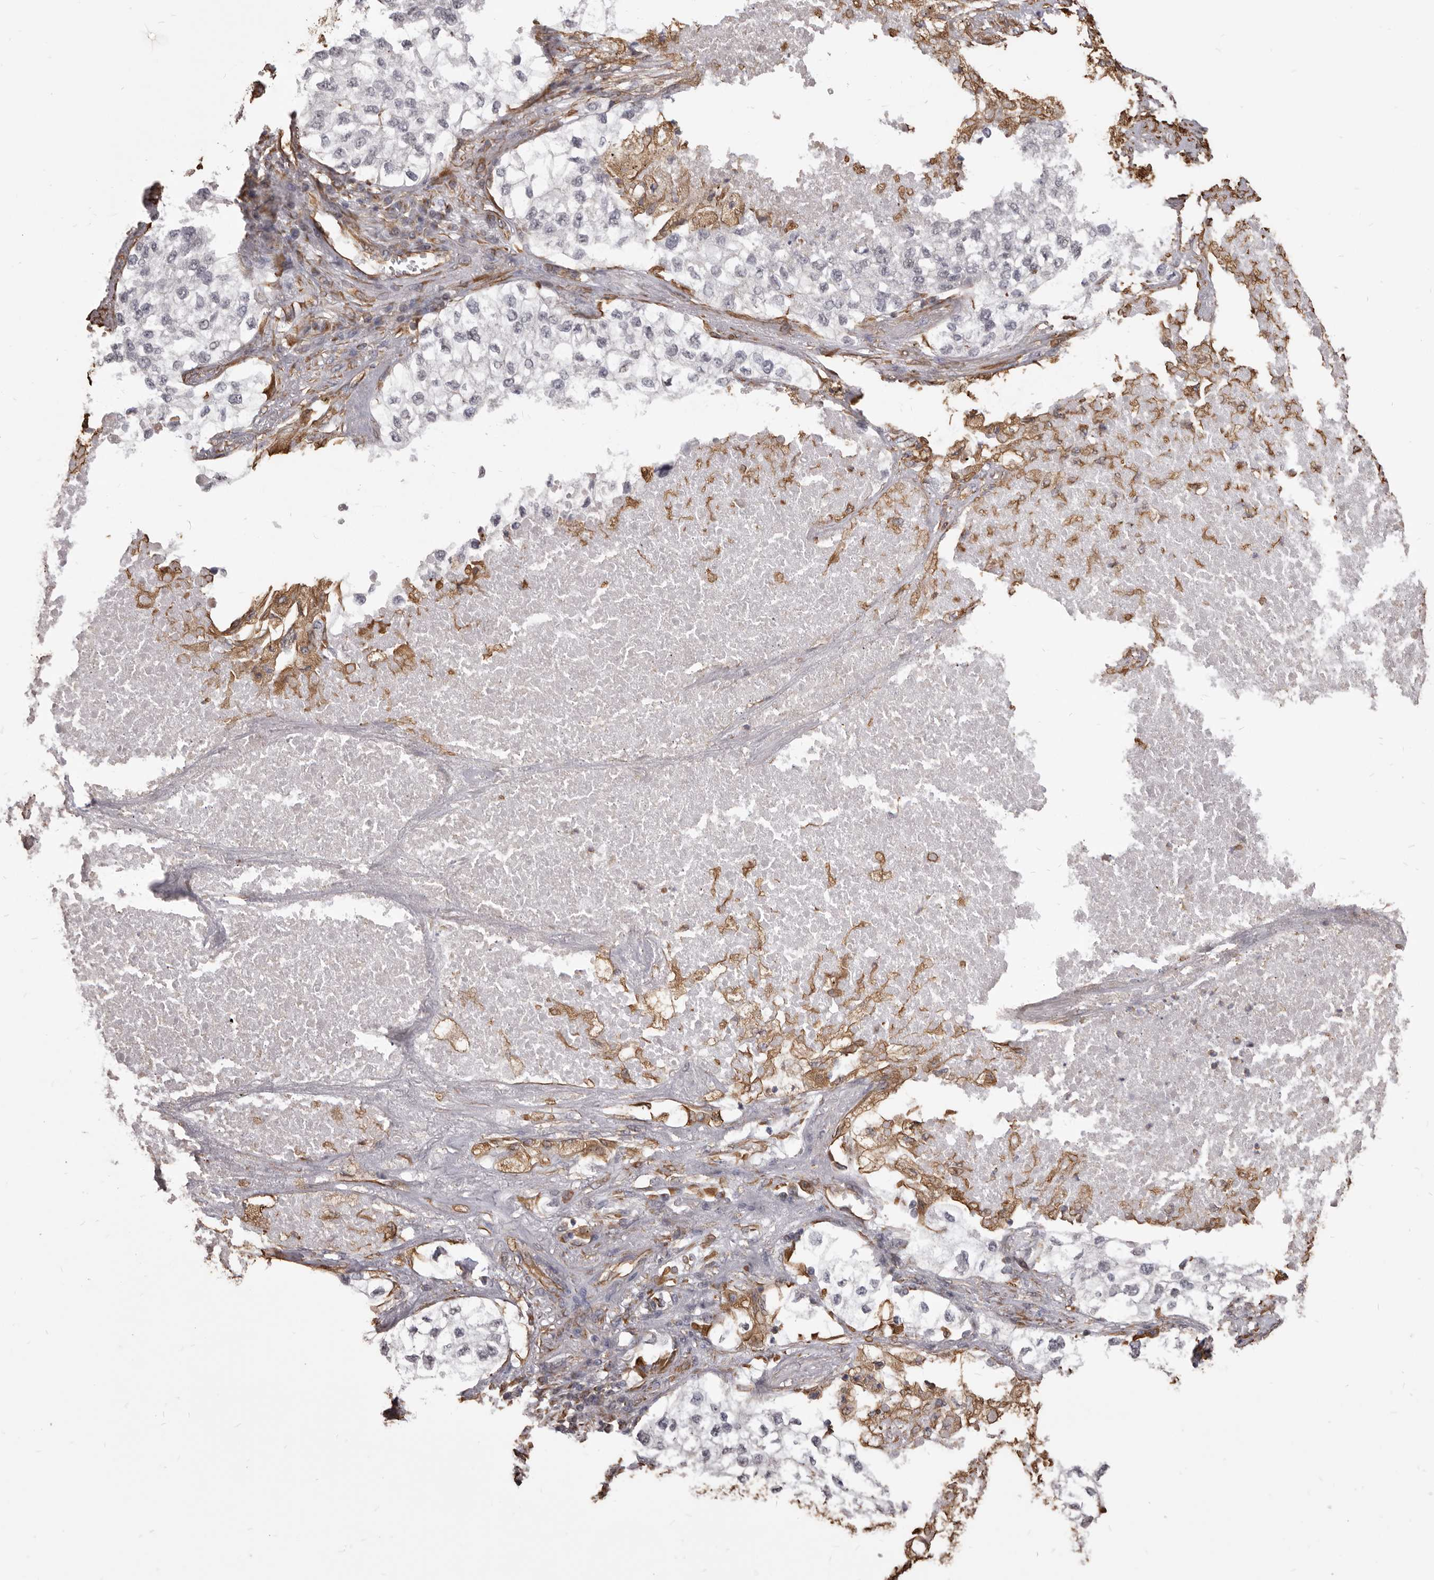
{"staining": {"intensity": "negative", "quantity": "none", "location": "none"}, "tissue": "lung cancer", "cell_type": "Tumor cells", "image_type": "cancer", "snomed": [{"axis": "morphology", "description": "Adenocarcinoma, NOS"}, {"axis": "topography", "description": "Lung"}], "caption": "IHC histopathology image of neoplastic tissue: human lung cancer stained with DAB (3,3'-diaminobenzidine) reveals no significant protein expression in tumor cells. (Brightfield microscopy of DAB (3,3'-diaminobenzidine) IHC at high magnification).", "gene": "MTURN", "patient": {"sex": "male", "age": 63}}